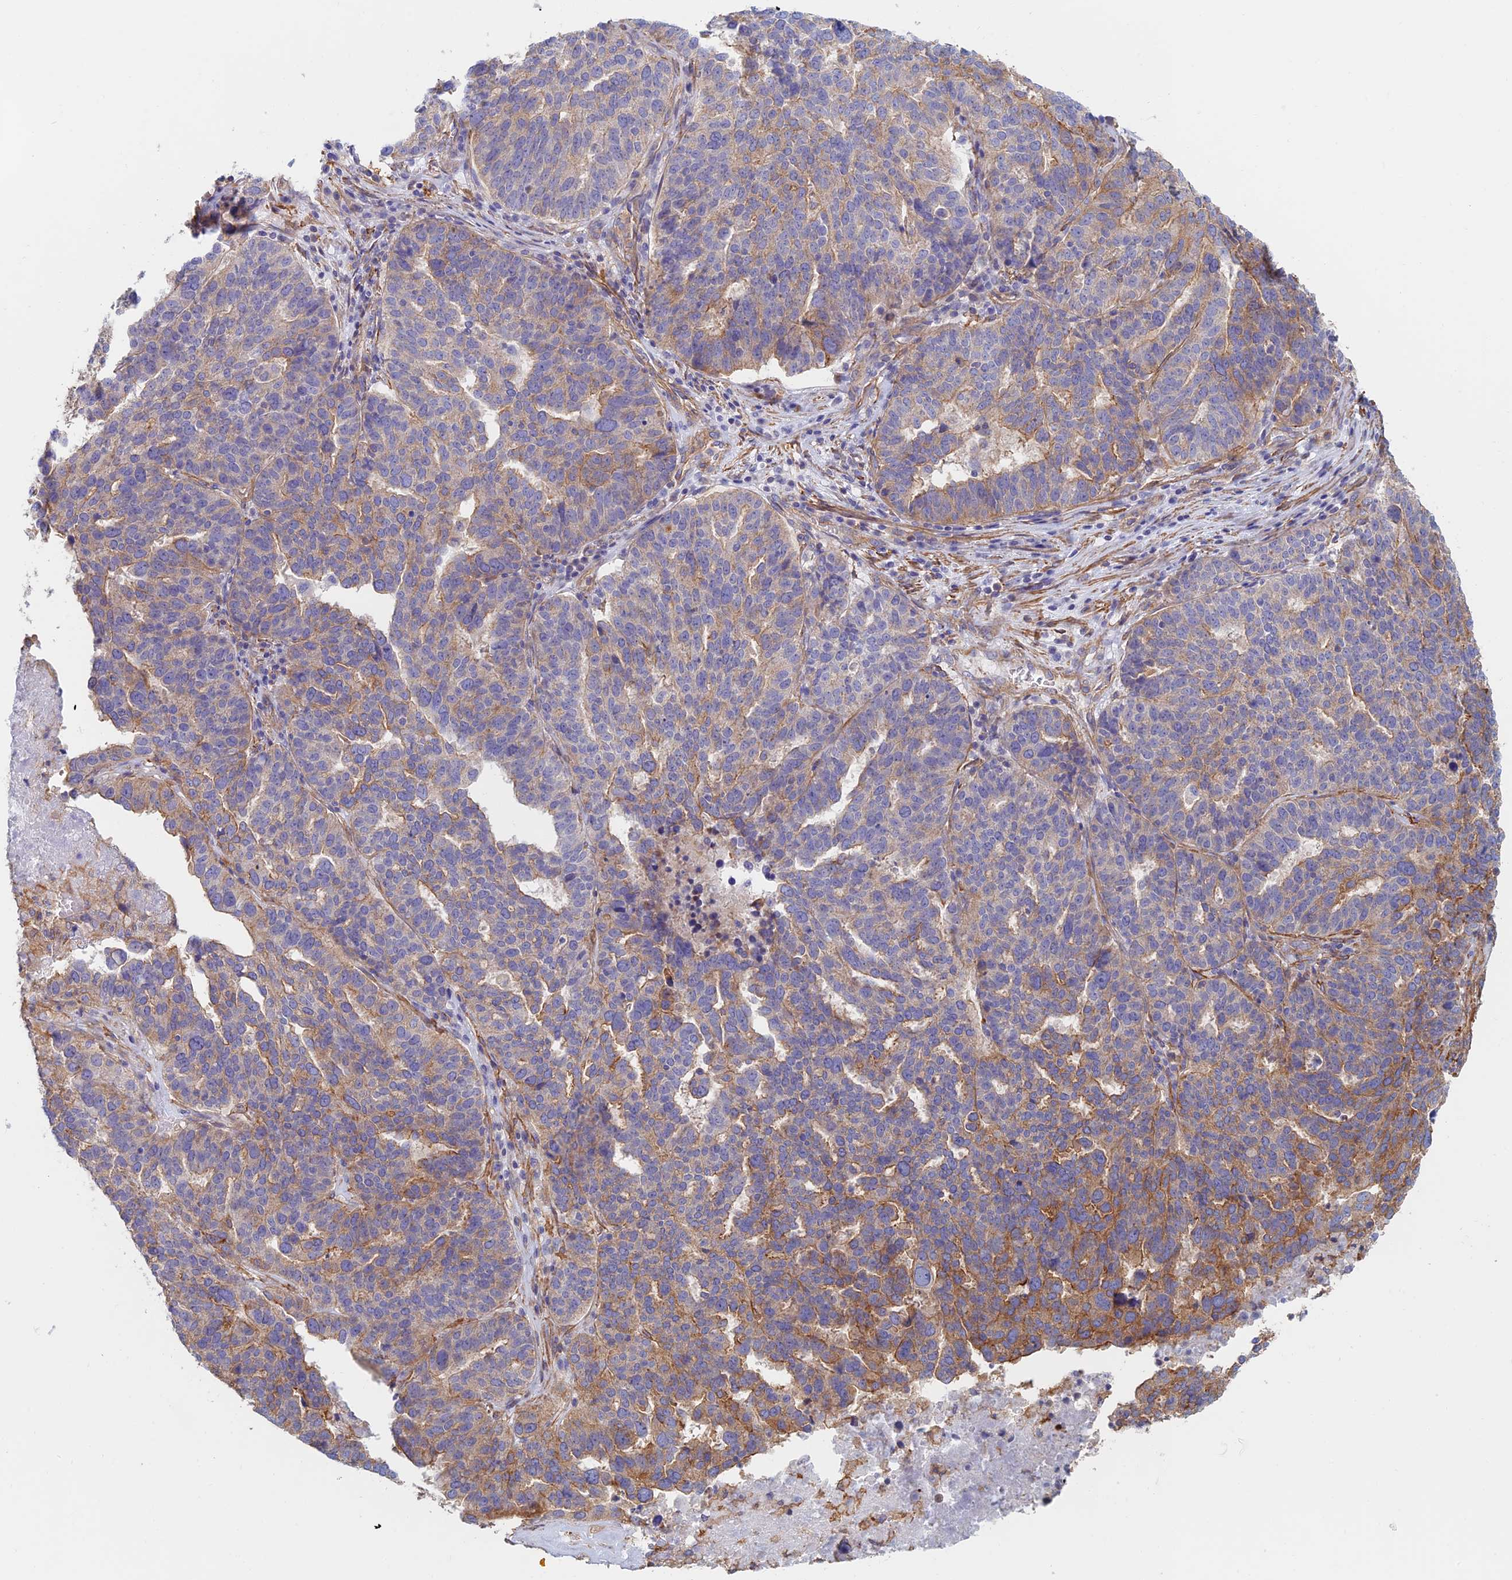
{"staining": {"intensity": "moderate", "quantity": "25%-75%", "location": "cytoplasmic/membranous"}, "tissue": "ovarian cancer", "cell_type": "Tumor cells", "image_type": "cancer", "snomed": [{"axis": "morphology", "description": "Cystadenocarcinoma, serous, NOS"}, {"axis": "topography", "description": "Ovary"}], "caption": "DAB immunohistochemical staining of human ovarian serous cystadenocarcinoma reveals moderate cytoplasmic/membranous protein positivity in approximately 25%-75% of tumor cells.", "gene": "PAK4", "patient": {"sex": "female", "age": 59}}